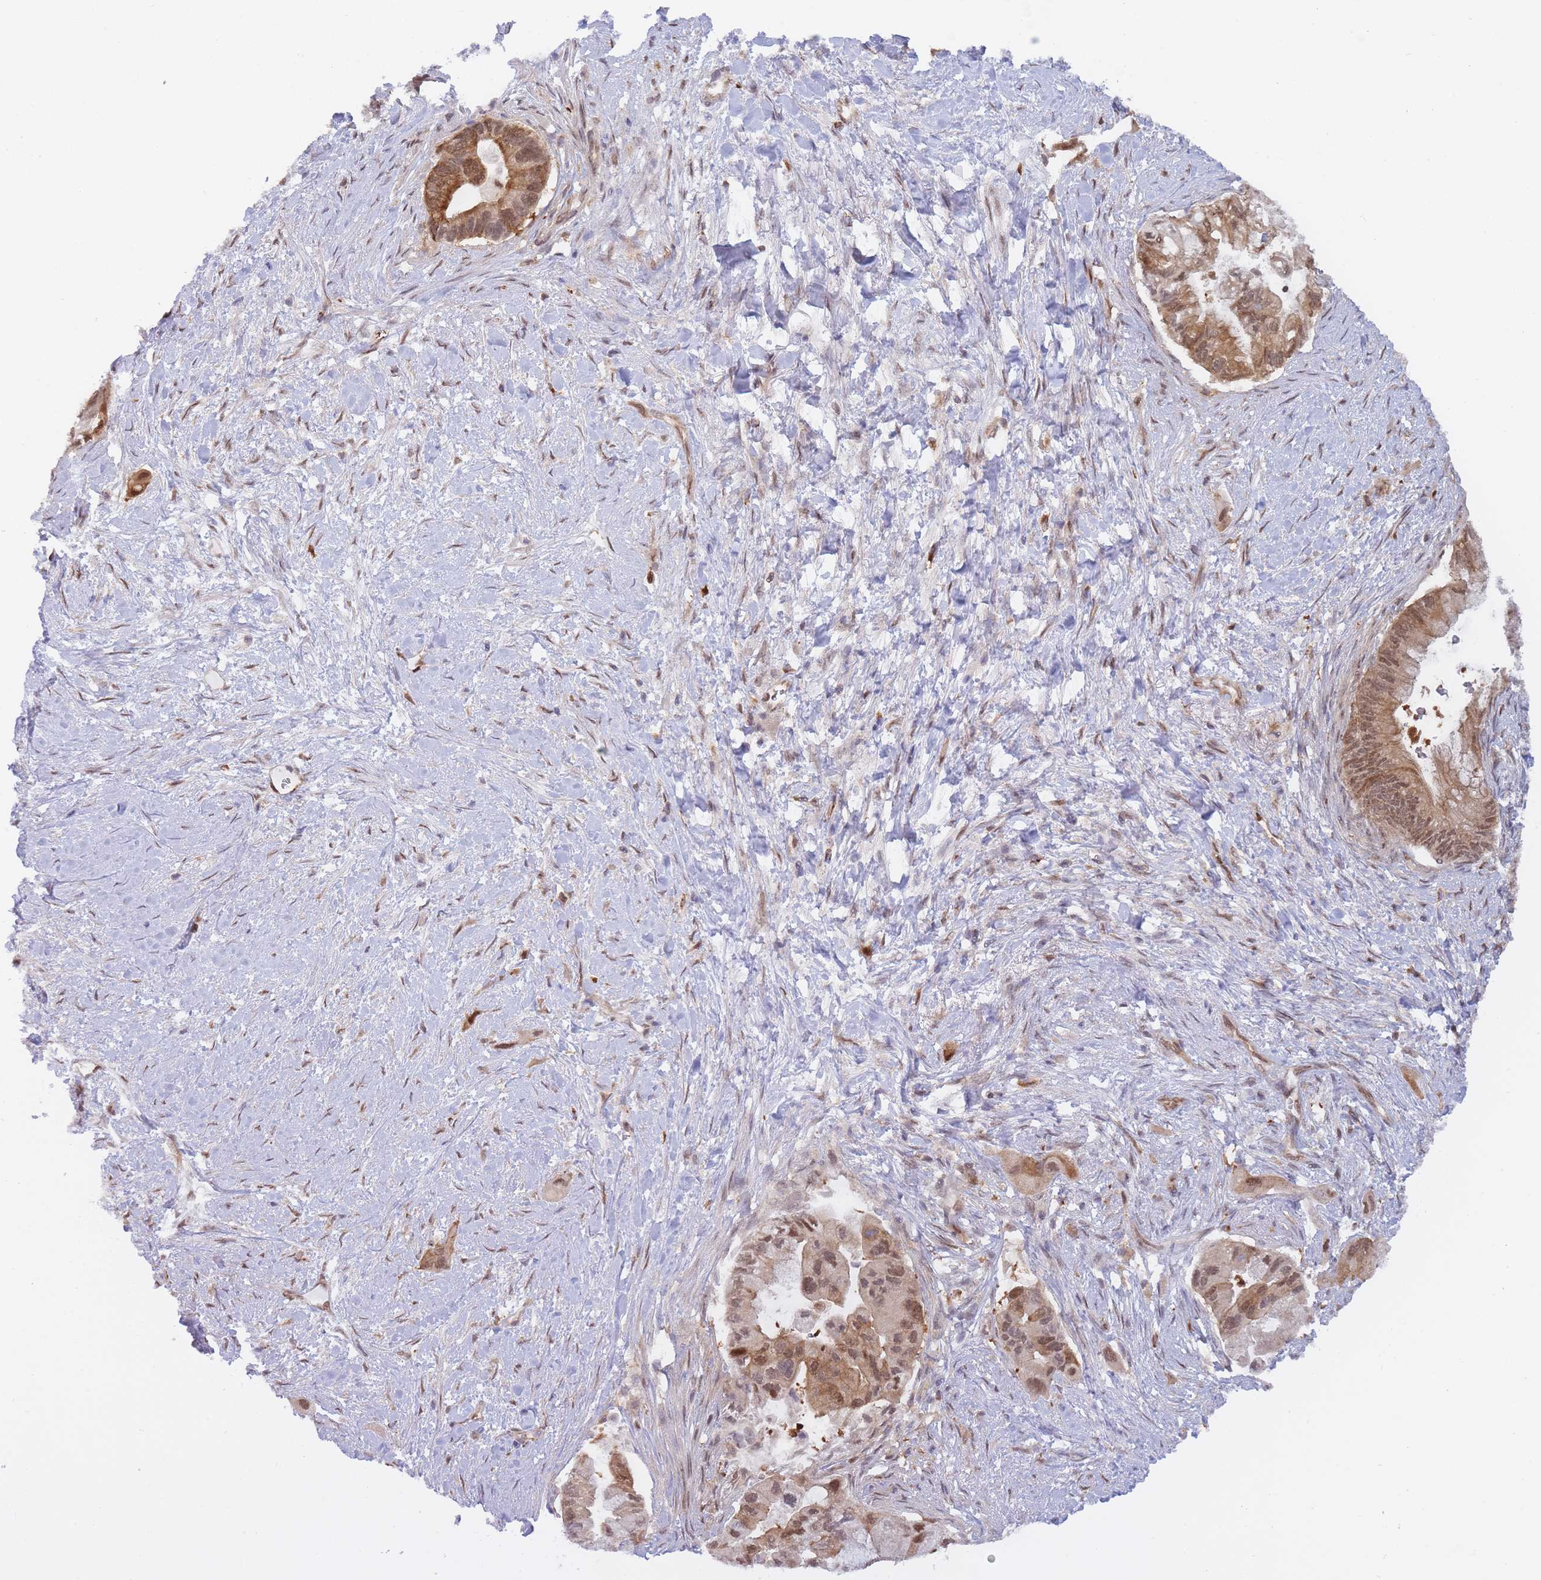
{"staining": {"intensity": "moderate", "quantity": ">75%", "location": "cytoplasmic/membranous,nuclear"}, "tissue": "pancreatic cancer", "cell_type": "Tumor cells", "image_type": "cancer", "snomed": [{"axis": "morphology", "description": "Adenocarcinoma, NOS"}, {"axis": "topography", "description": "Pancreas"}], "caption": "Immunohistochemistry image of adenocarcinoma (pancreatic) stained for a protein (brown), which reveals medium levels of moderate cytoplasmic/membranous and nuclear positivity in about >75% of tumor cells.", "gene": "NSFL1C", "patient": {"sex": "male", "age": 57}}